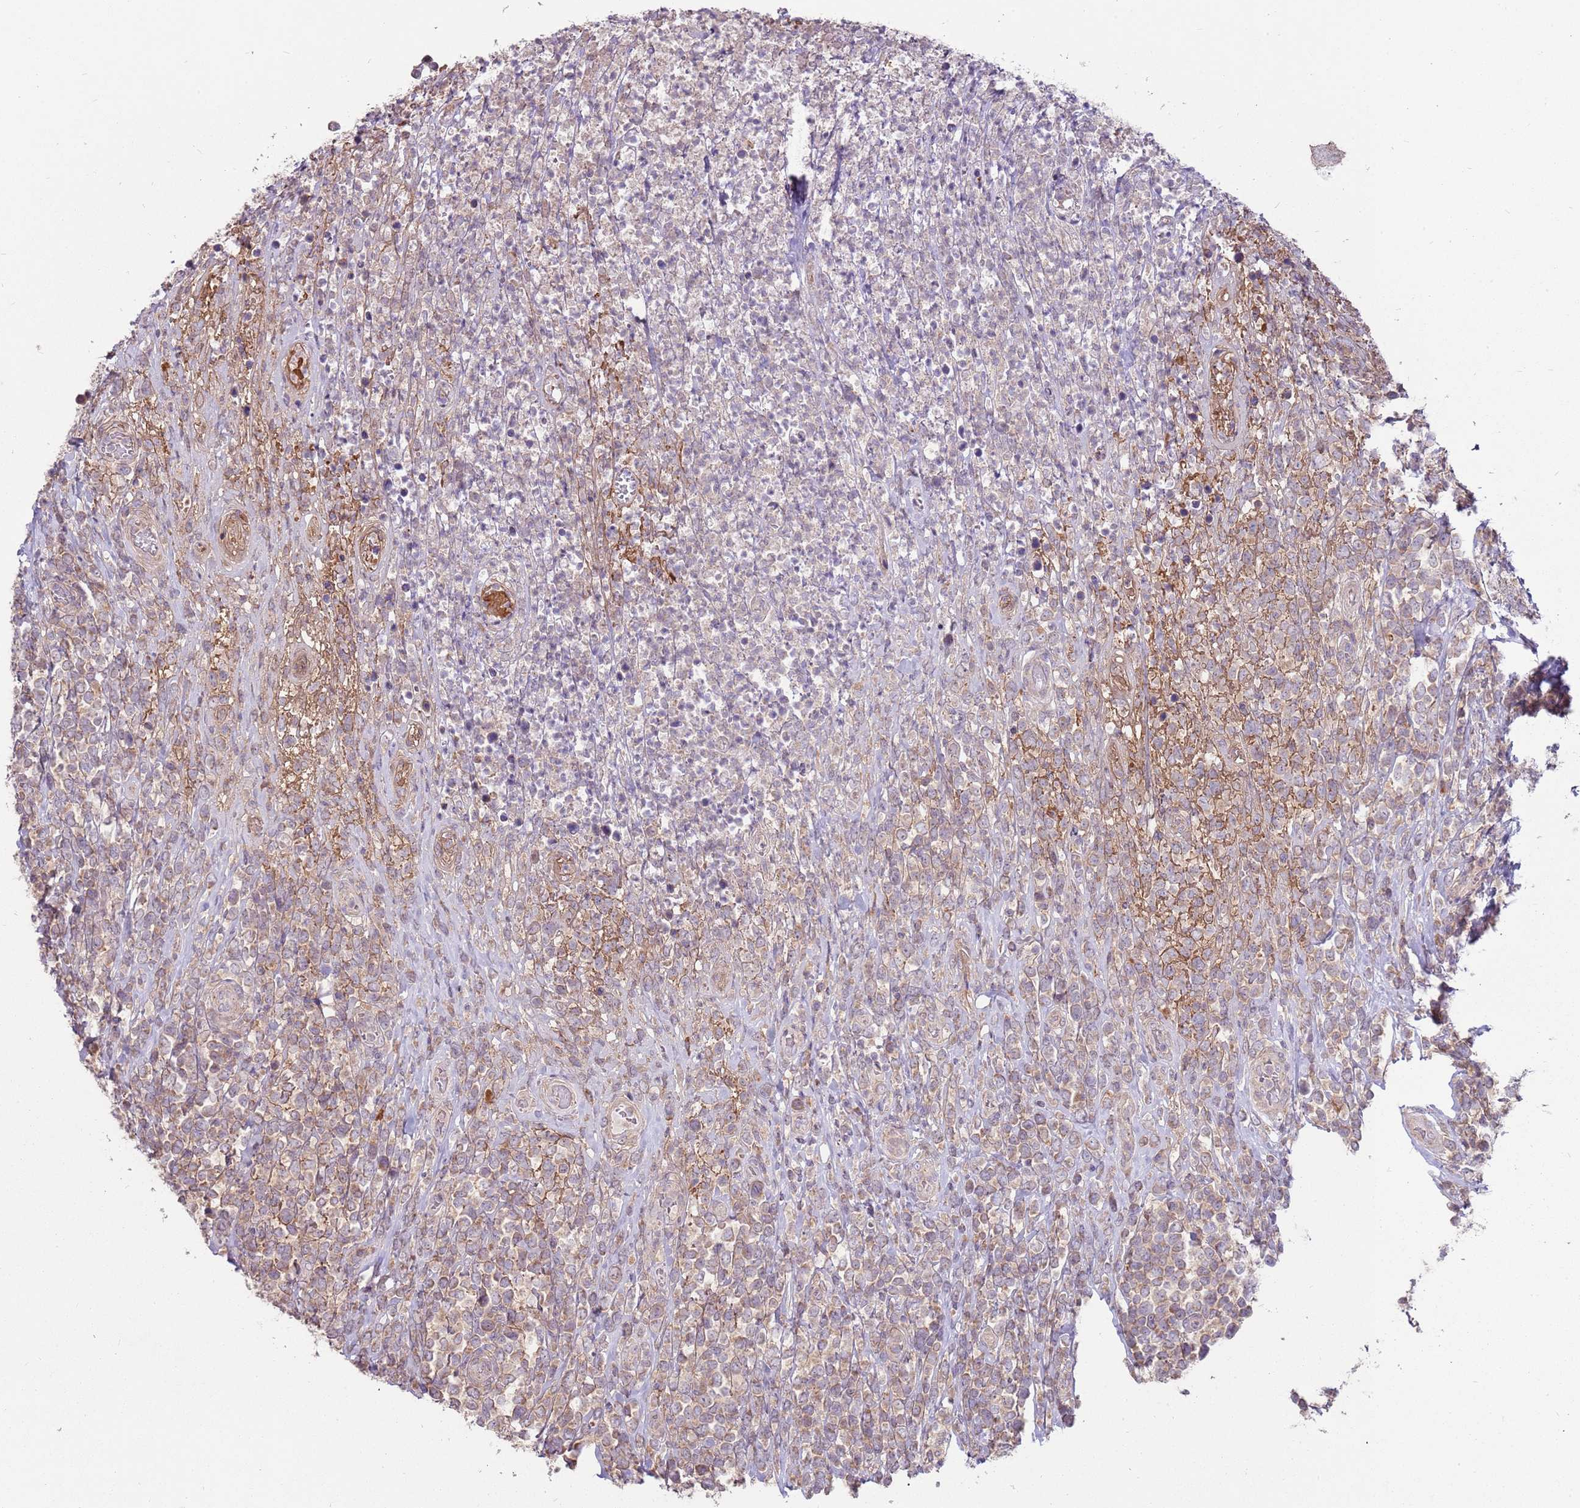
{"staining": {"intensity": "weak", "quantity": "<25%", "location": "cytoplasmic/membranous"}, "tissue": "lymphoma", "cell_type": "Tumor cells", "image_type": "cancer", "snomed": [{"axis": "morphology", "description": "Malignant lymphoma, non-Hodgkin's type, High grade"}, {"axis": "topography", "description": "Soft tissue"}], "caption": "Immunohistochemistry (IHC) histopathology image of human lymphoma stained for a protein (brown), which shows no expression in tumor cells. (DAB IHC with hematoxylin counter stain).", "gene": "SPATA31D1", "patient": {"sex": "female", "age": 56}}